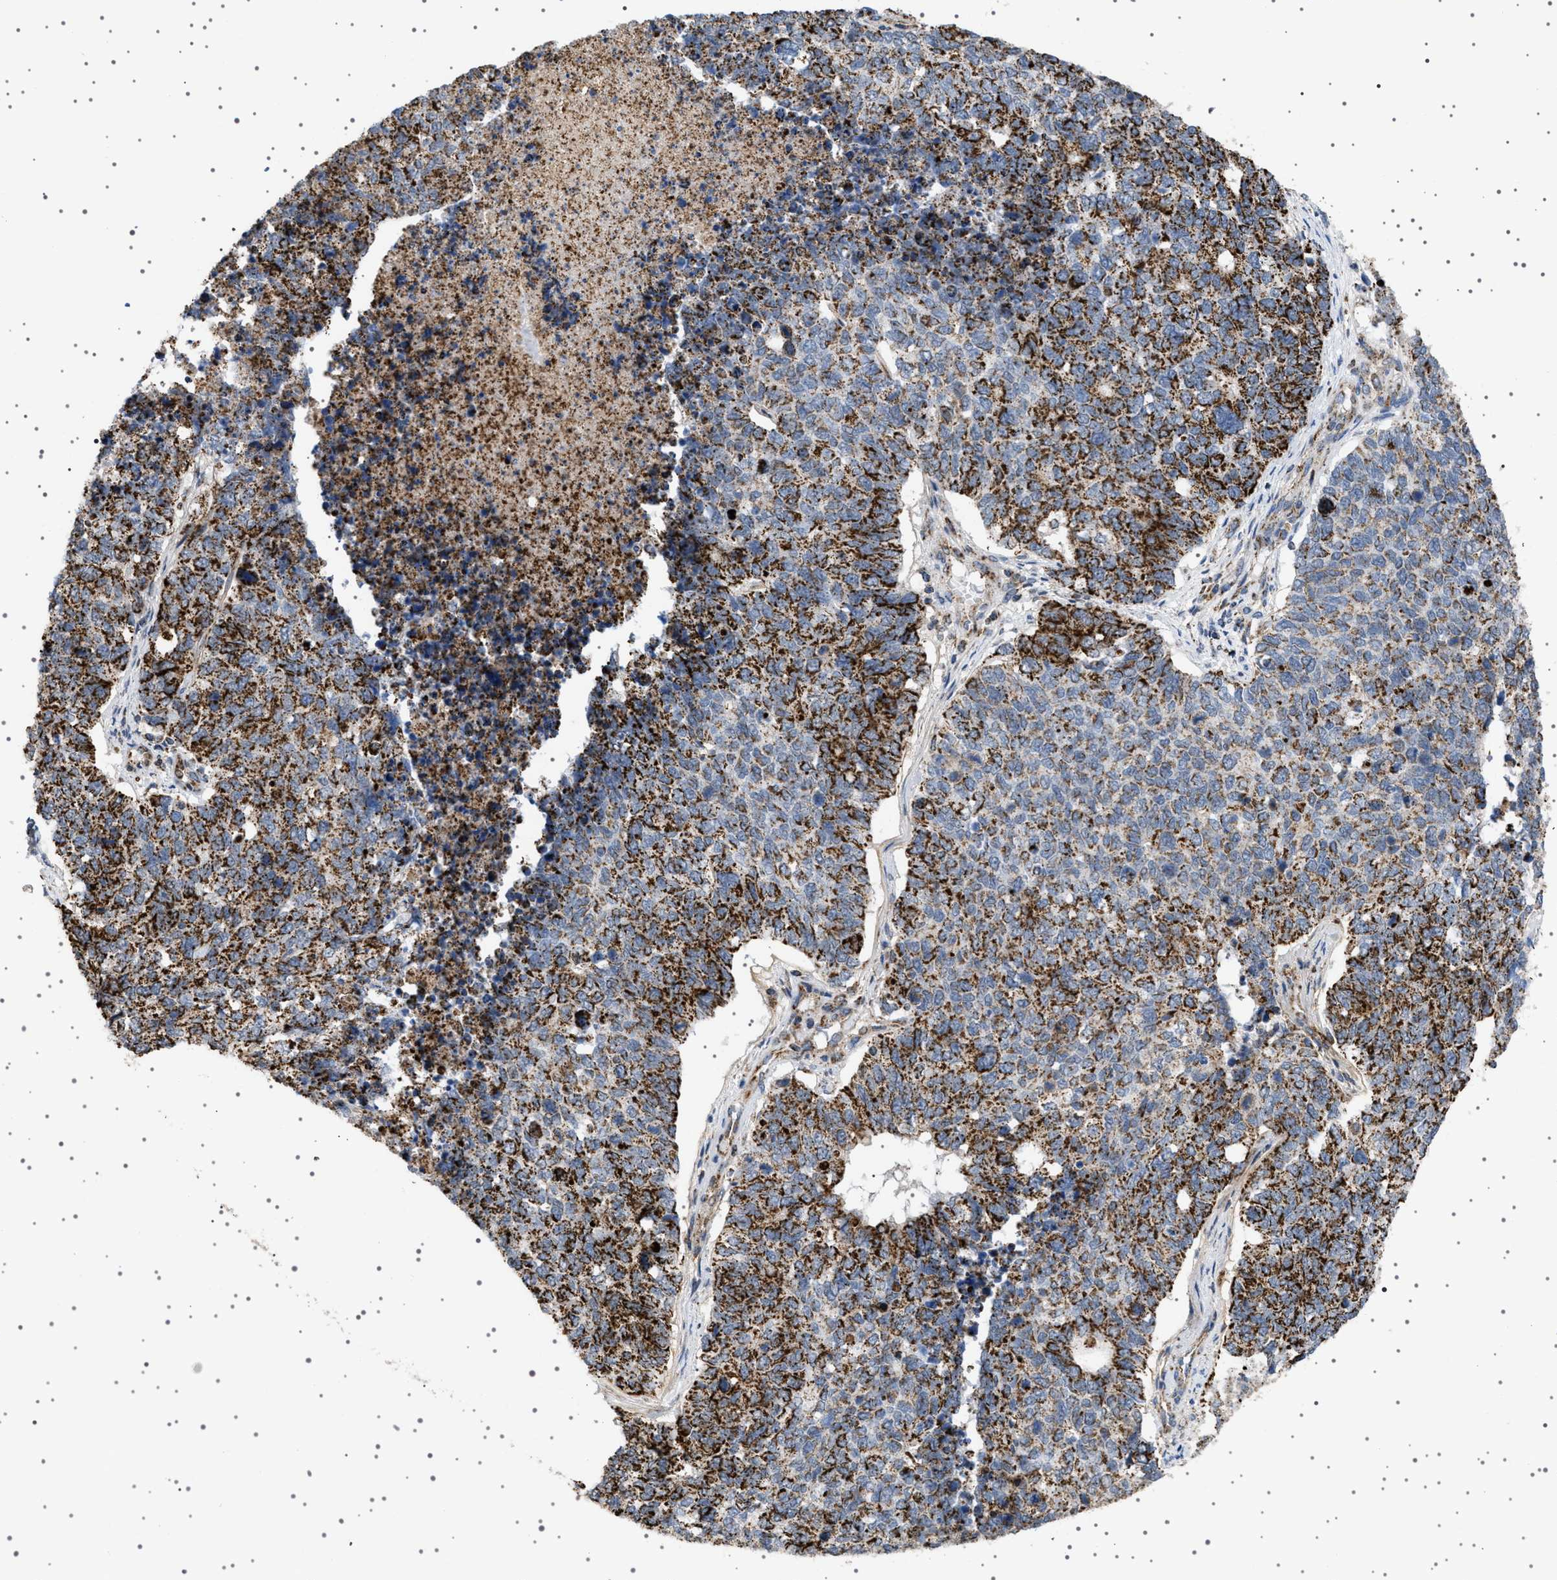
{"staining": {"intensity": "strong", "quantity": "25%-75%", "location": "cytoplasmic/membranous"}, "tissue": "cervical cancer", "cell_type": "Tumor cells", "image_type": "cancer", "snomed": [{"axis": "morphology", "description": "Squamous cell carcinoma, NOS"}, {"axis": "topography", "description": "Cervix"}], "caption": "This histopathology image reveals IHC staining of squamous cell carcinoma (cervical), with high strong cytoplasmic/membranous positivity in about 25%-75% of tumor cells.", "gene": "UBXN8", "patient": {"sex": "female", "age": 63}}